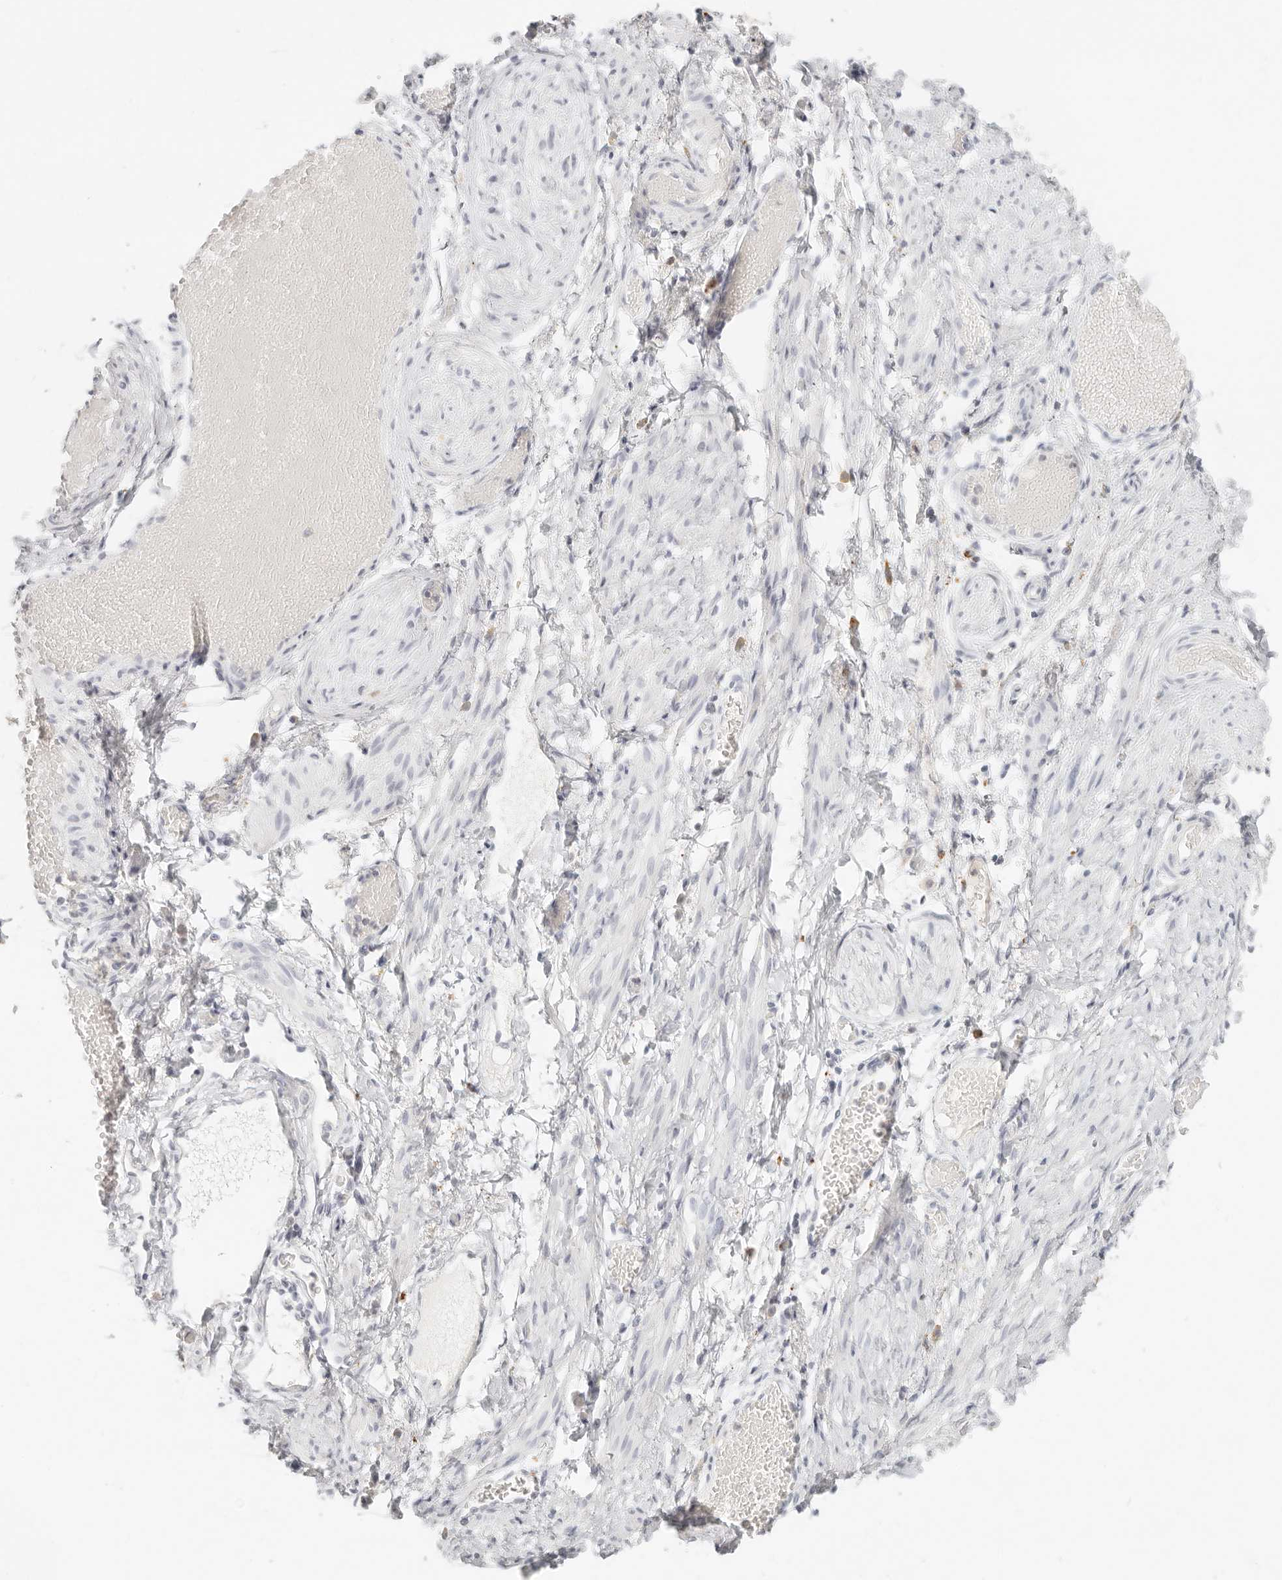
{"staining": {"intensity": "negative", "quantity": "none", "location": "none"}, "tissue": "adipose tissue", "cell_type": "Adipocytes", "image_type": "normal", "snomed": [{"axis": "morphology", "description": "Normal tissue, NOS"}, {"axis": "topography", "description": "Smooth muscle"}, {"axis": "topography", "description": "Peripheral nerve tissue"}], "caption": "Immunohistochemistry histopathology image of benign adipose tissue stained for a protein (brown), which reveals no staining in adipocytes.", "gene": "RNASET2", "patient": {"sex": "female", "age": 39}}